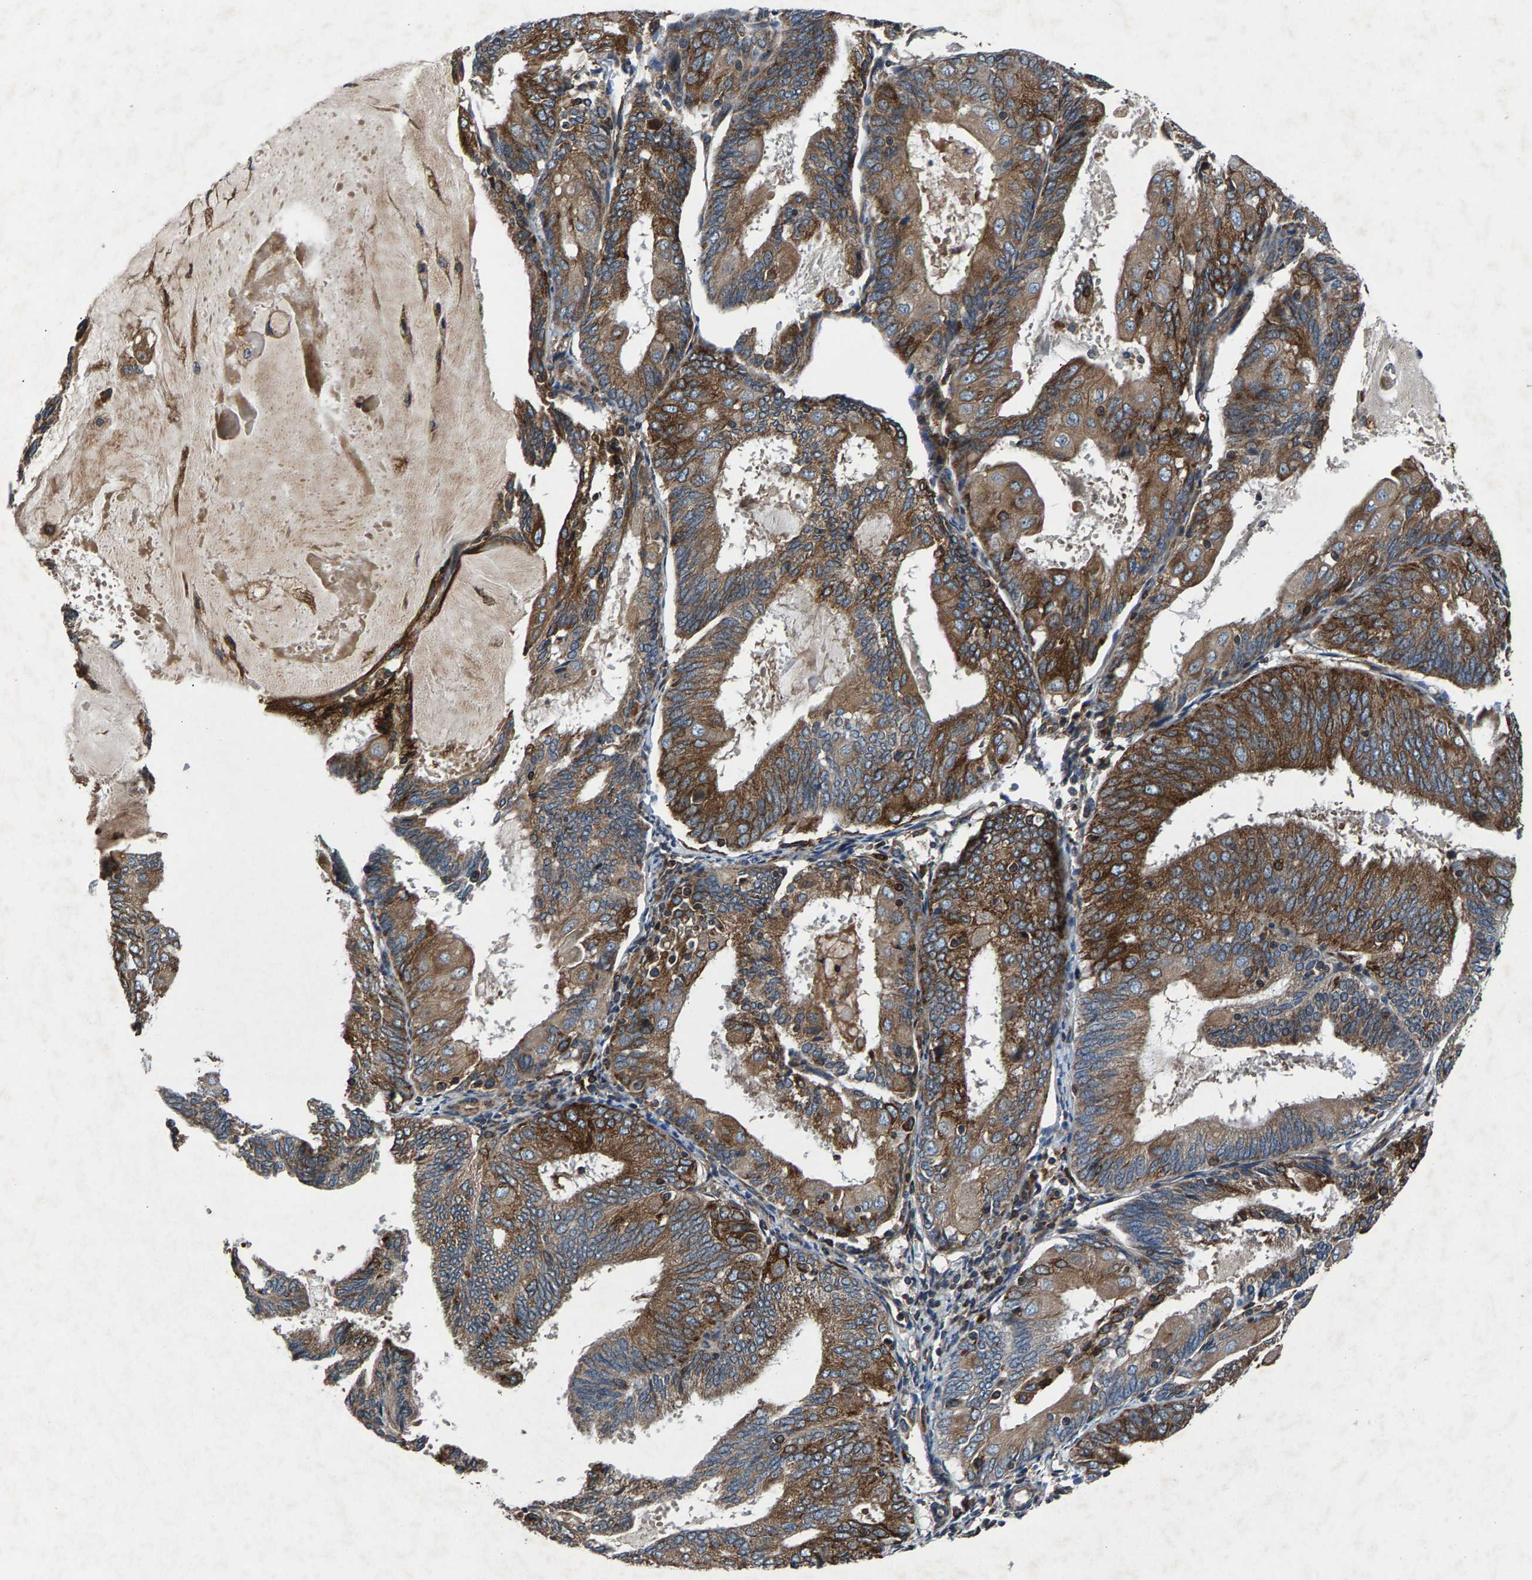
{"staining": {"intensity": "moderate", "quantity": ">75%", "location": "cytoplasmic/membranous"}, "tissue": "endometrial cancer", "cell_type": "Tumor cells", "image_type": "cancer", "snomed": [{"axis": "morphology", "description": "Adenocarcinoma, NOS"}, {"axis": "topography", "description": "Endometrium"}], "caption": "Endometrial cancer (adenocarcinoma) stained for a protein (brown) reveals moderate cytoplasmic/membranous positive positivity in about >75% of tumor cells.", "gene": "LPCAT1", "patient": {"sex": "female", "age": 81}}